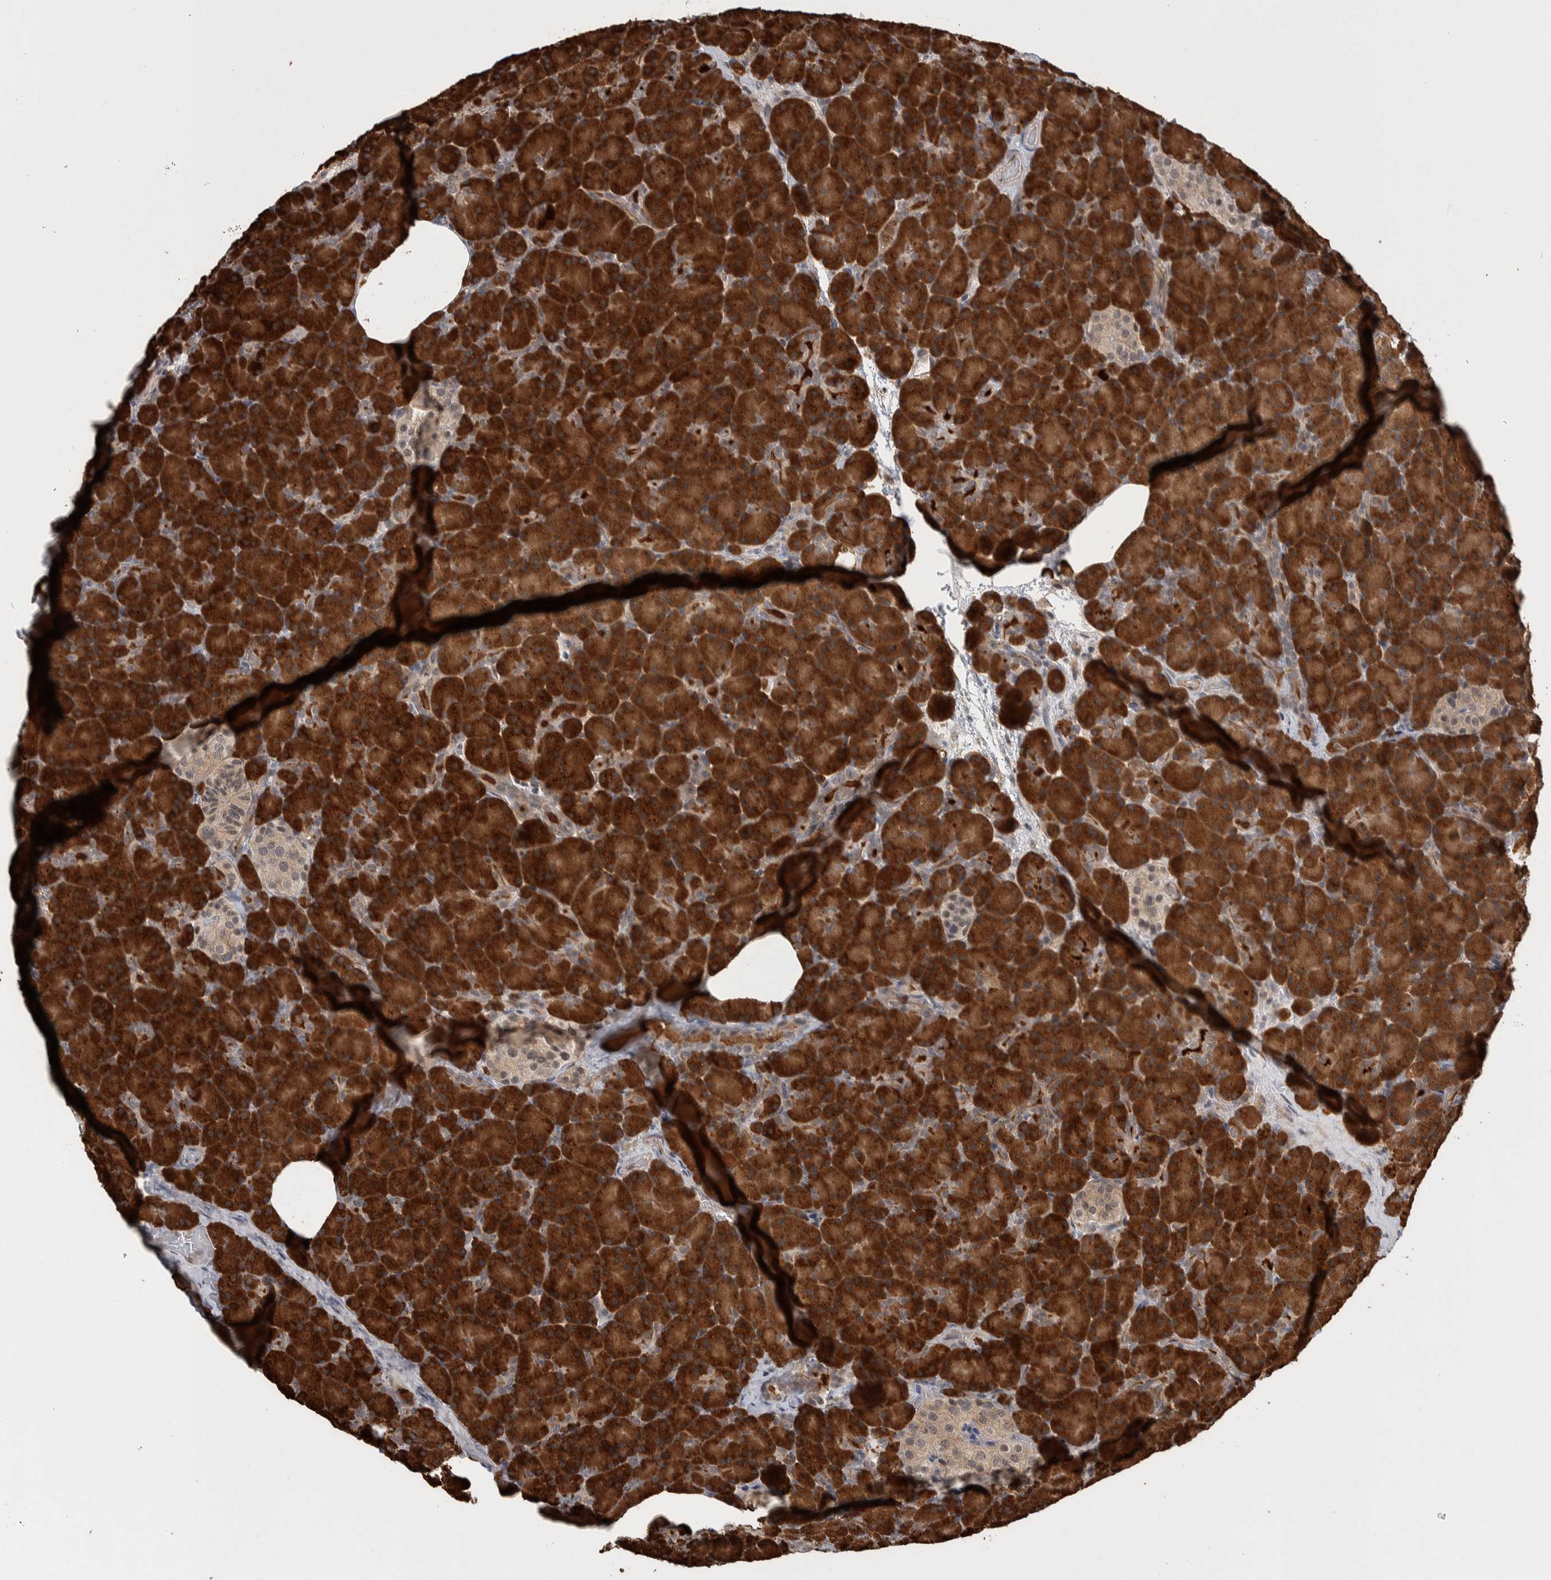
{"staining": {"intensity": "strong", "quantity": ">75%", "location": "cytoplasmic/membranous"}, "tissue": "pancreas", "cell_type": "Exocrine glandular cells", "image_type": "normal", "snomed": [{"axis": "morphology", "description": "Normal tissue, NOS"}, {"axis": "topography", "description": "Pancreas"}], "caption": "Protein expression analysis of benign human pancreas reveals strong cytoplasmic/membranous expression in about >75% of exocrine glandular cells.", "gene": "PRDM4", "patient": {"sex": "female", "age": 43}}